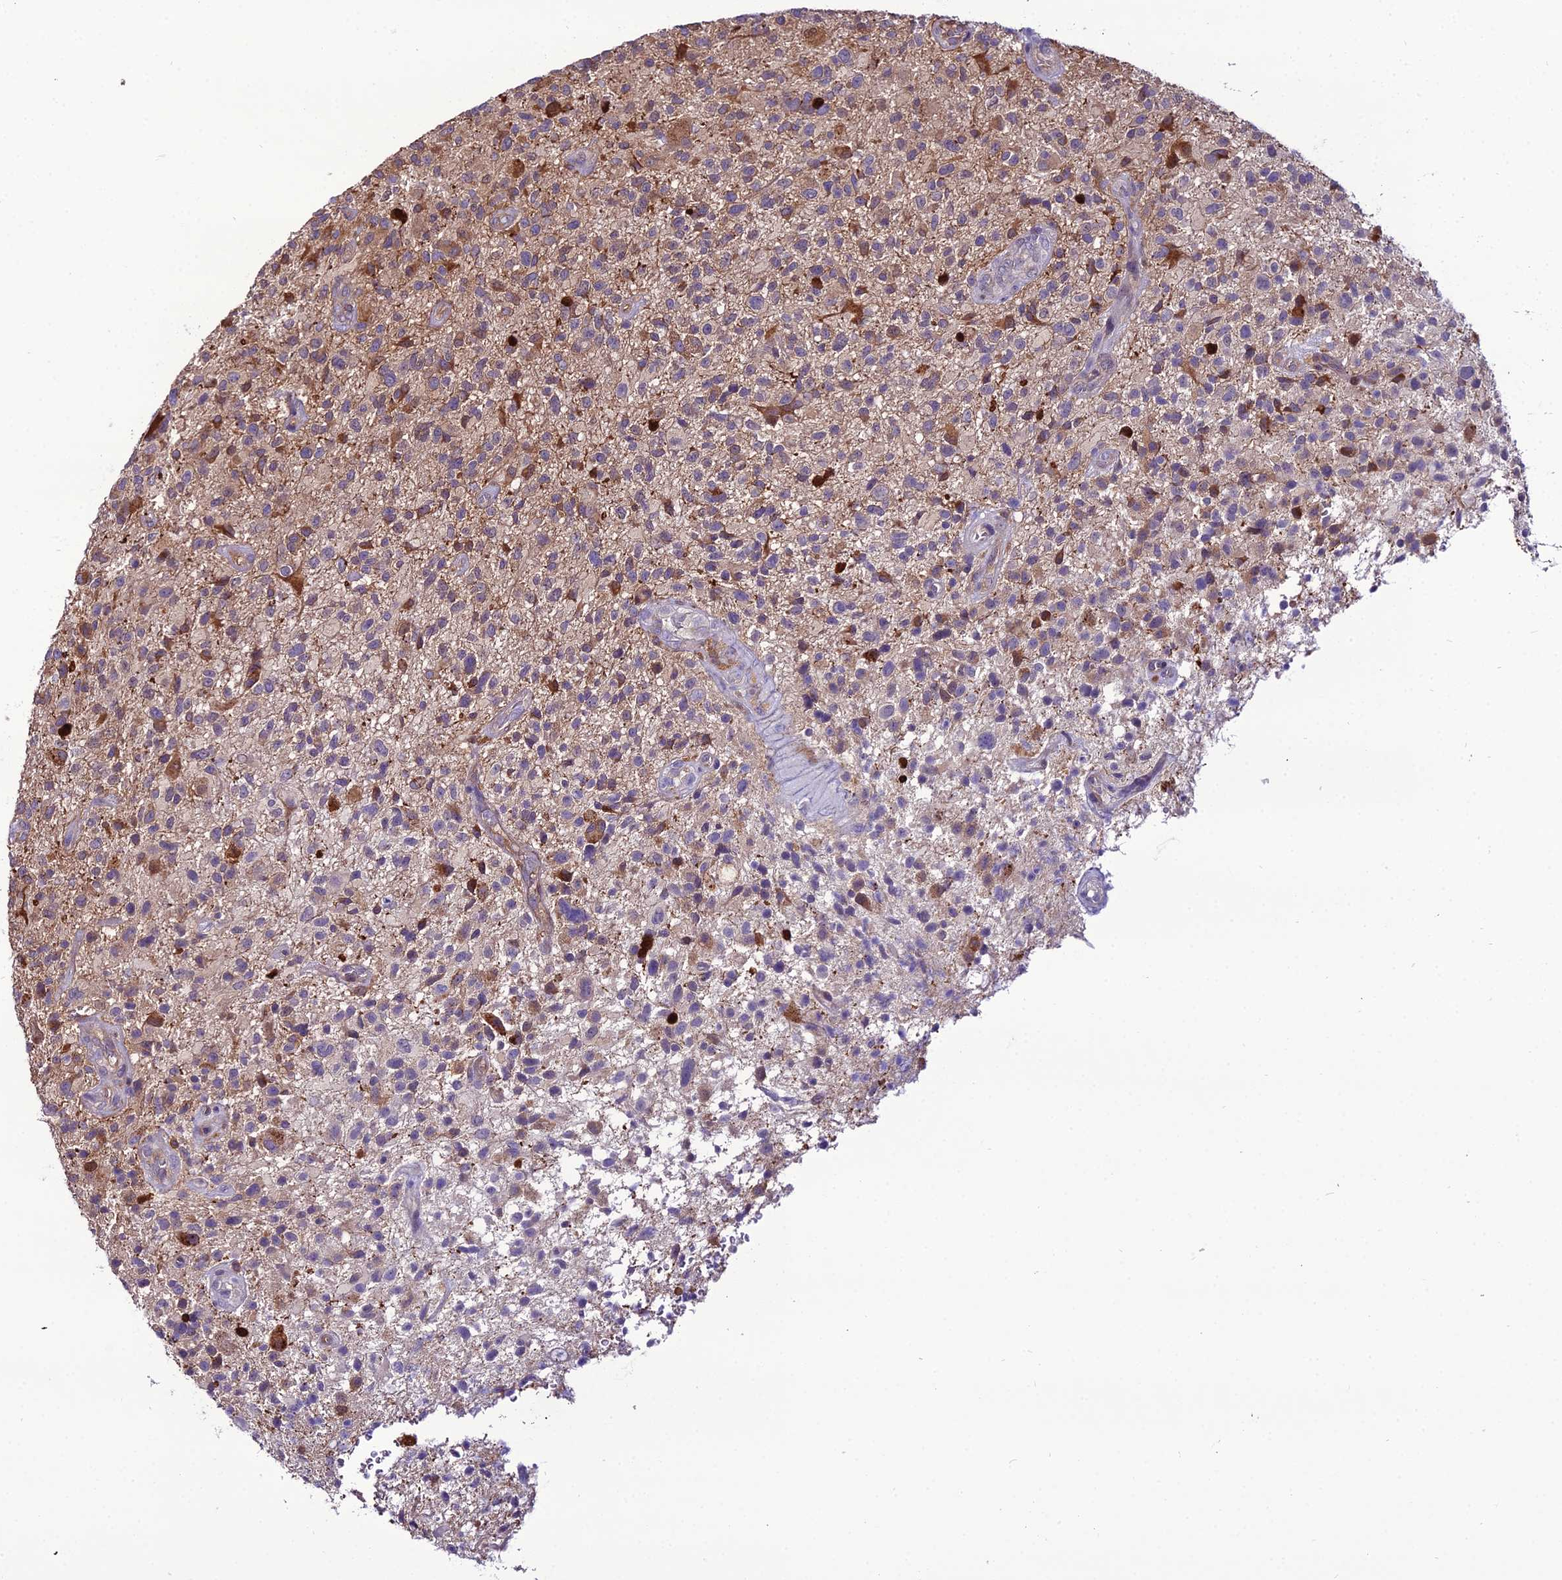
{"staining": {"intensity": "moderate", "quantity": "<25%", "location": "cytoplasmic/membranous"}, "tissue": "glioma", "cell_type": "Tumor cells", "image_type": "cancer", "snomed": [{"axis": "morphology", "description": "Glioma, malignant, High grade"}, {"axis": "topography", "description": "Brain"}], "caption": "Immunohistochemistry (IHC) micrograph of neoplastic tissue: glioma stained using immunohistochemistry (IHC) displays low levels of moderate protein expression localized specifically in the cytoplasmic/membranous of tumor cells, appearing as a cytoplasmic/membranous brown color.", "gene": "MB21D2", "patient": {"sex": "male", "age": 47}}